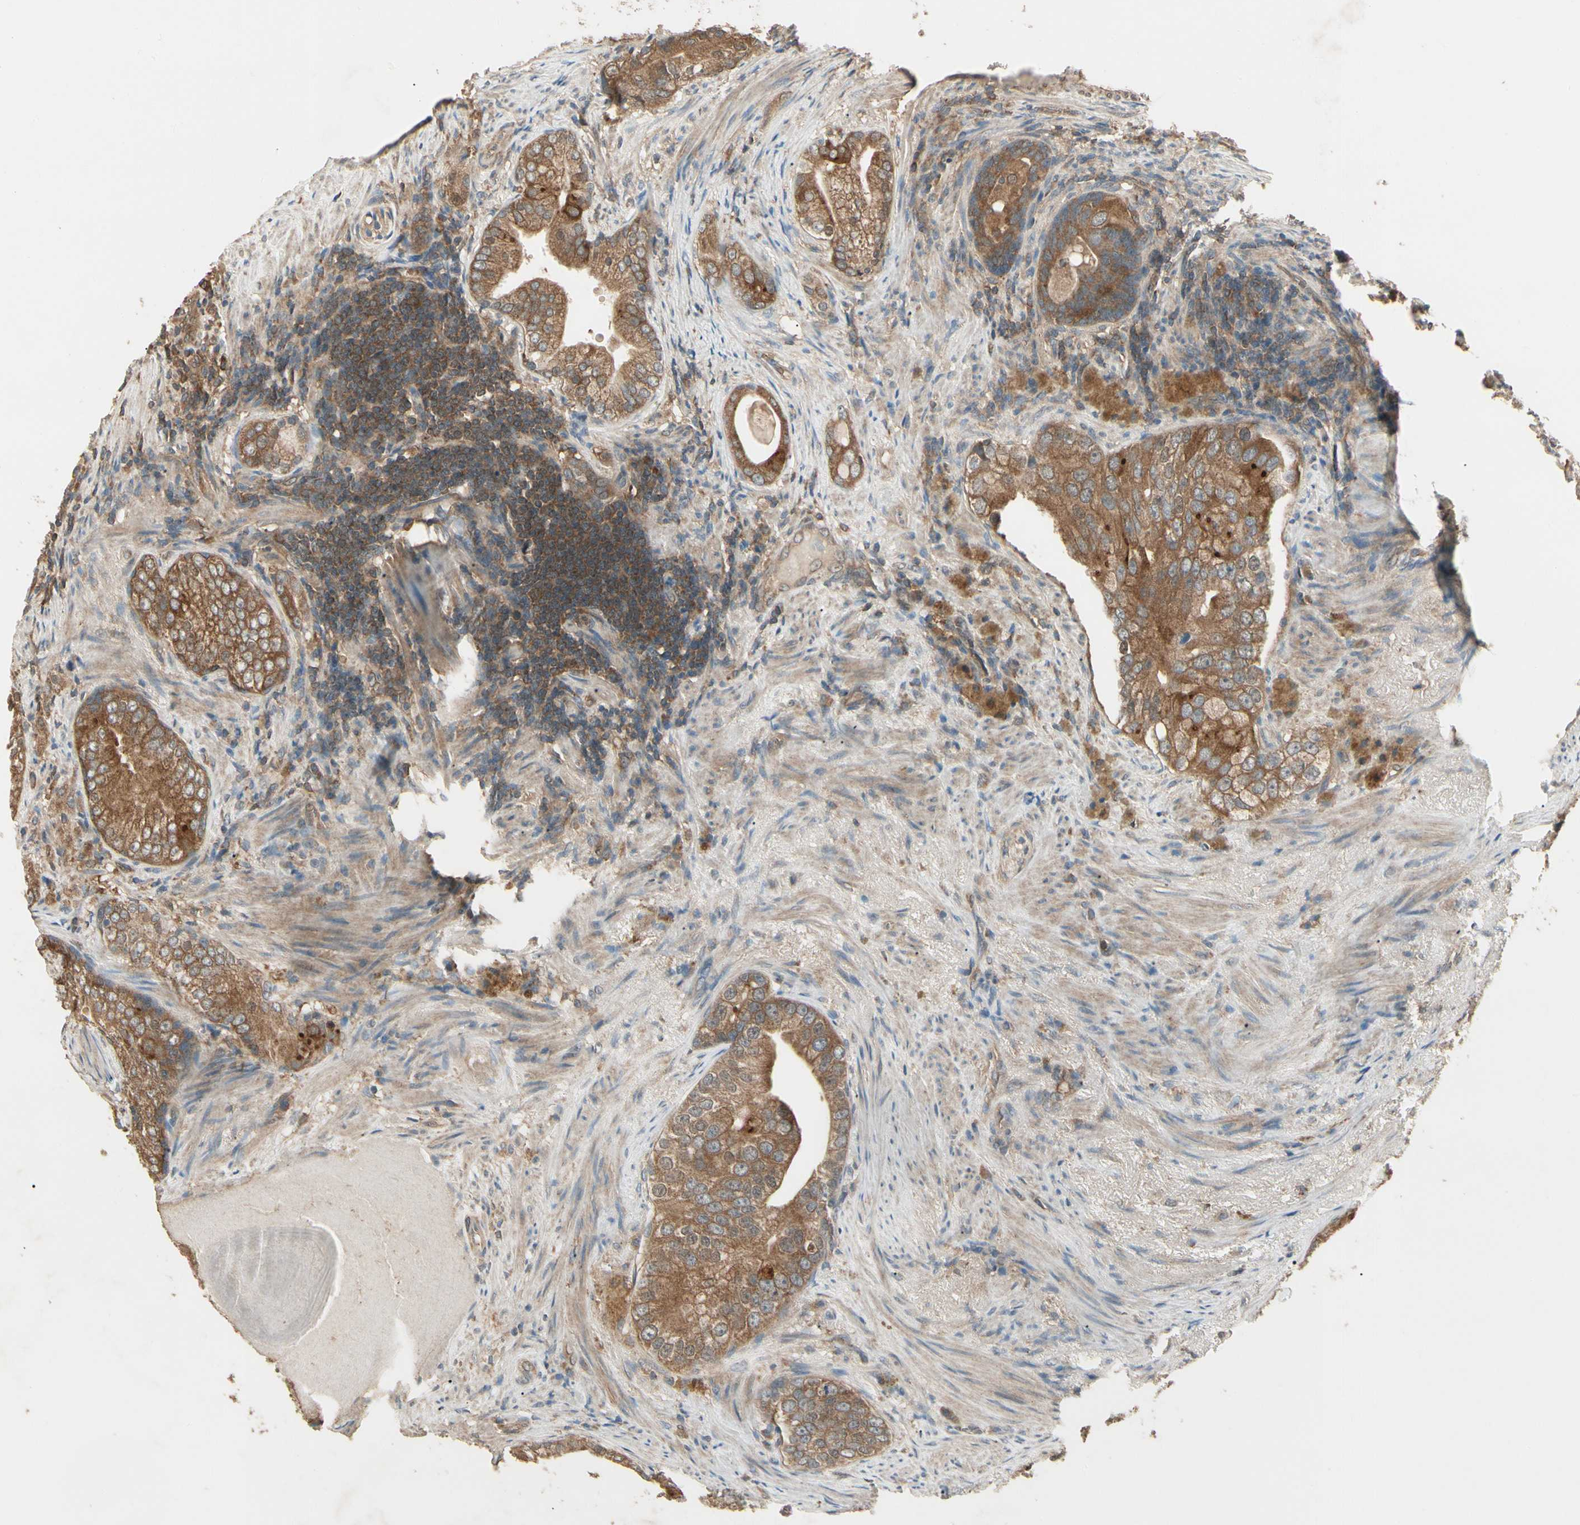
{"staining": {"intensity": "moderate", "quantity": ">75%", "location": "cytoplasmic/membranous"}, "tissue": "prostate cancer", "cell_type": "Tumor cells", "image_type": "cancer", "snomed": [{"axis": "morphology", "description": "Adenocarcinoma, High grade"}, {"axis": "topography", "description": "Prostate"}], "caption": "A brown stain highlights moderate cytoplasmic/membranous expression of a protein in prostate cancer (adenocarcinoma (high-grade)) tumor cells.", "gene": "CCT7", "patient": {"sex": "male", "age": 66}}